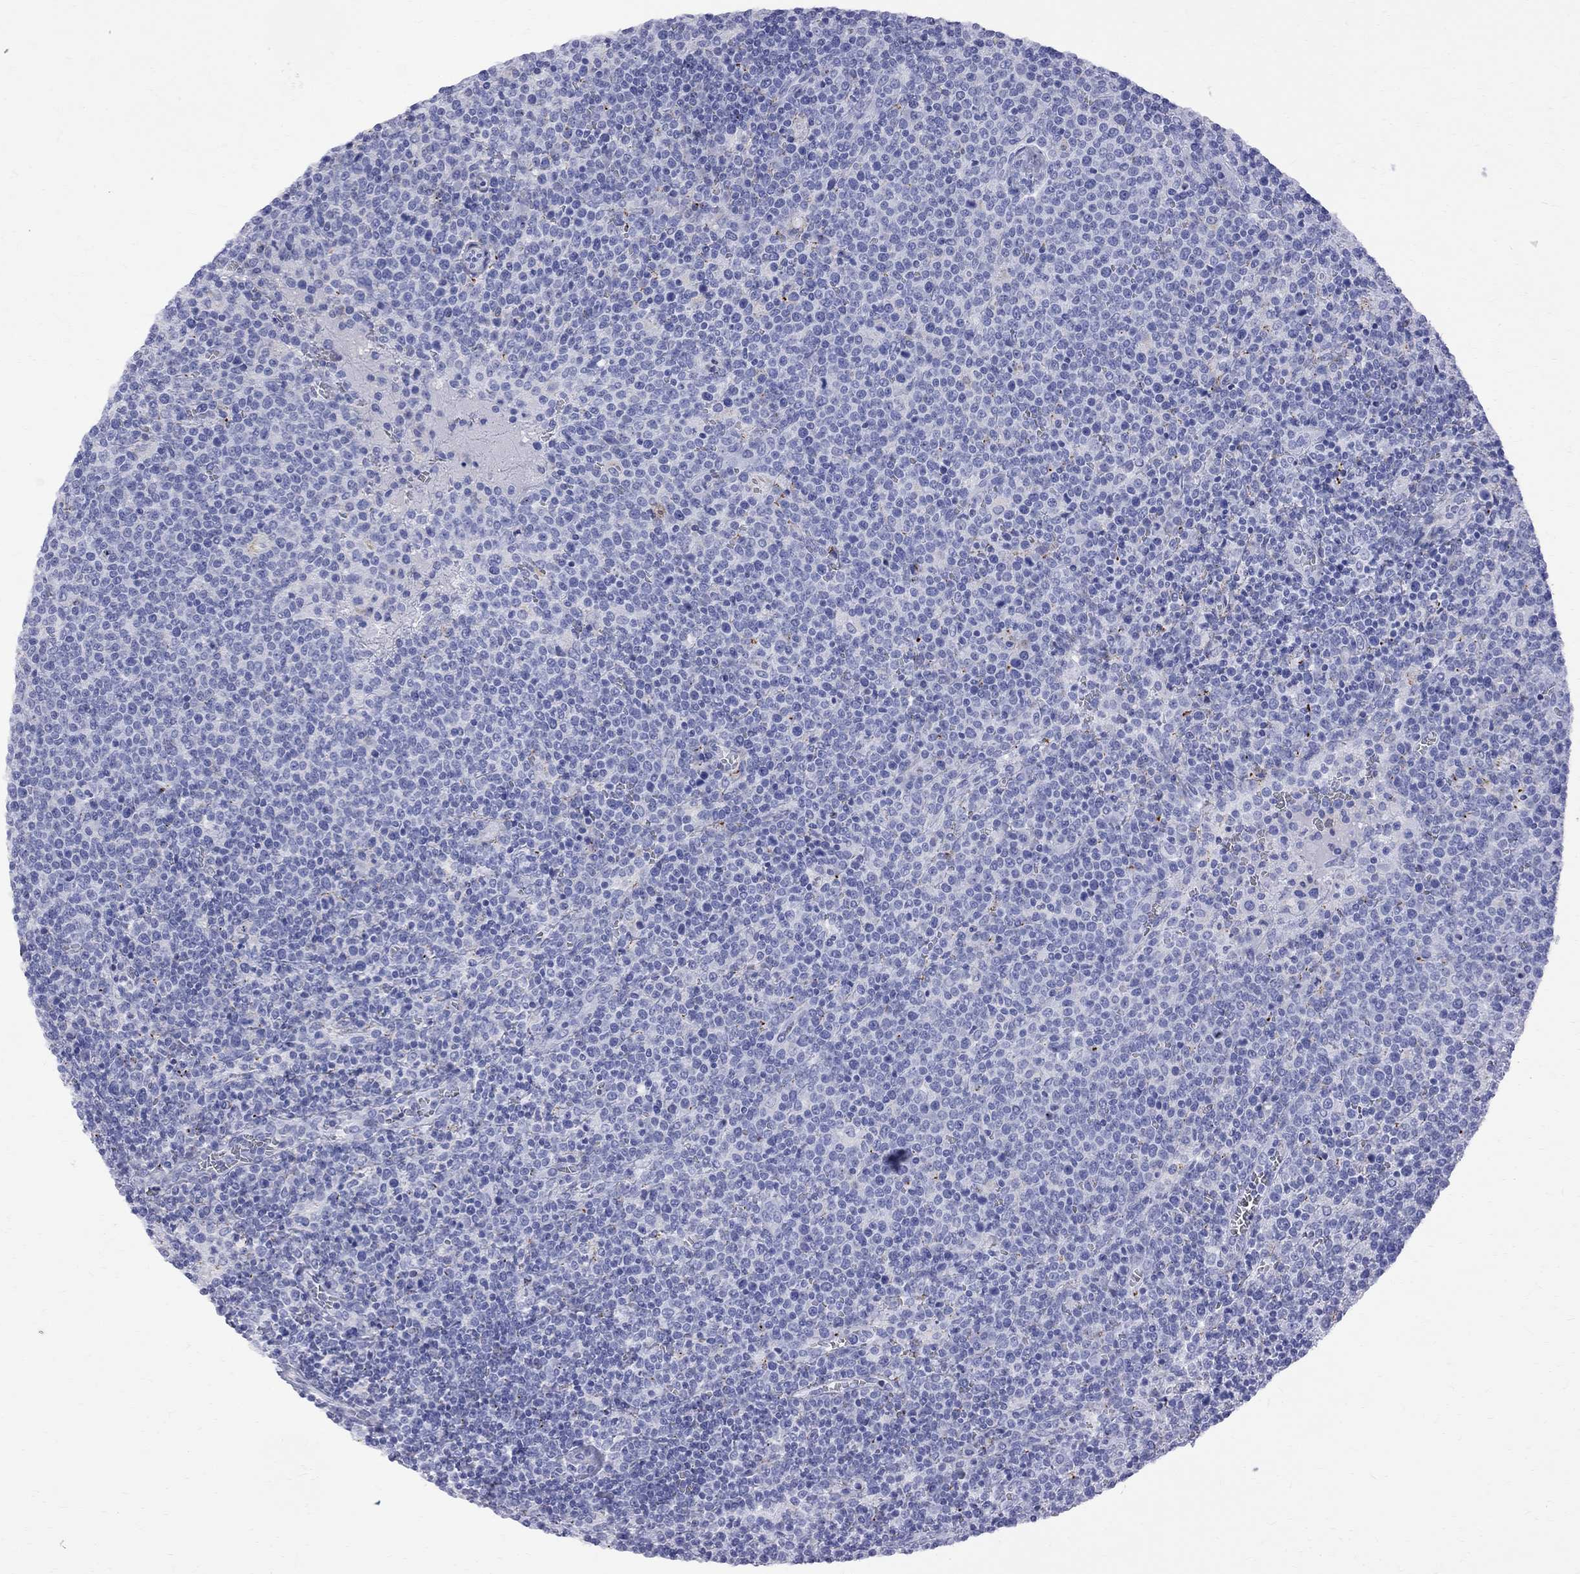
{"staining": {"intensity": "negative", "quantity": "none", "location": "none"}, "tissue": "lymphoma", "cell_type": "Tumor cells", "image_type": "cancer", "snomed": [{"axis": "morphology", "description": "Malignant lymphoma, non-Hodgkin's type, High grade"}, {"axis": "topography", "description": "Lymph node"}], "caption": "Tumor cells are negative for brown protein staining in malignant lymphoma, non-Hodgkin's type (high-grade). Brightfield microscopy of immunohistochemistry stained with DAB (brown) and hematoxylin (blue), captured at high magnification.", "gene": "S100A3", "patient": {"sex": "male", "age": 61}}